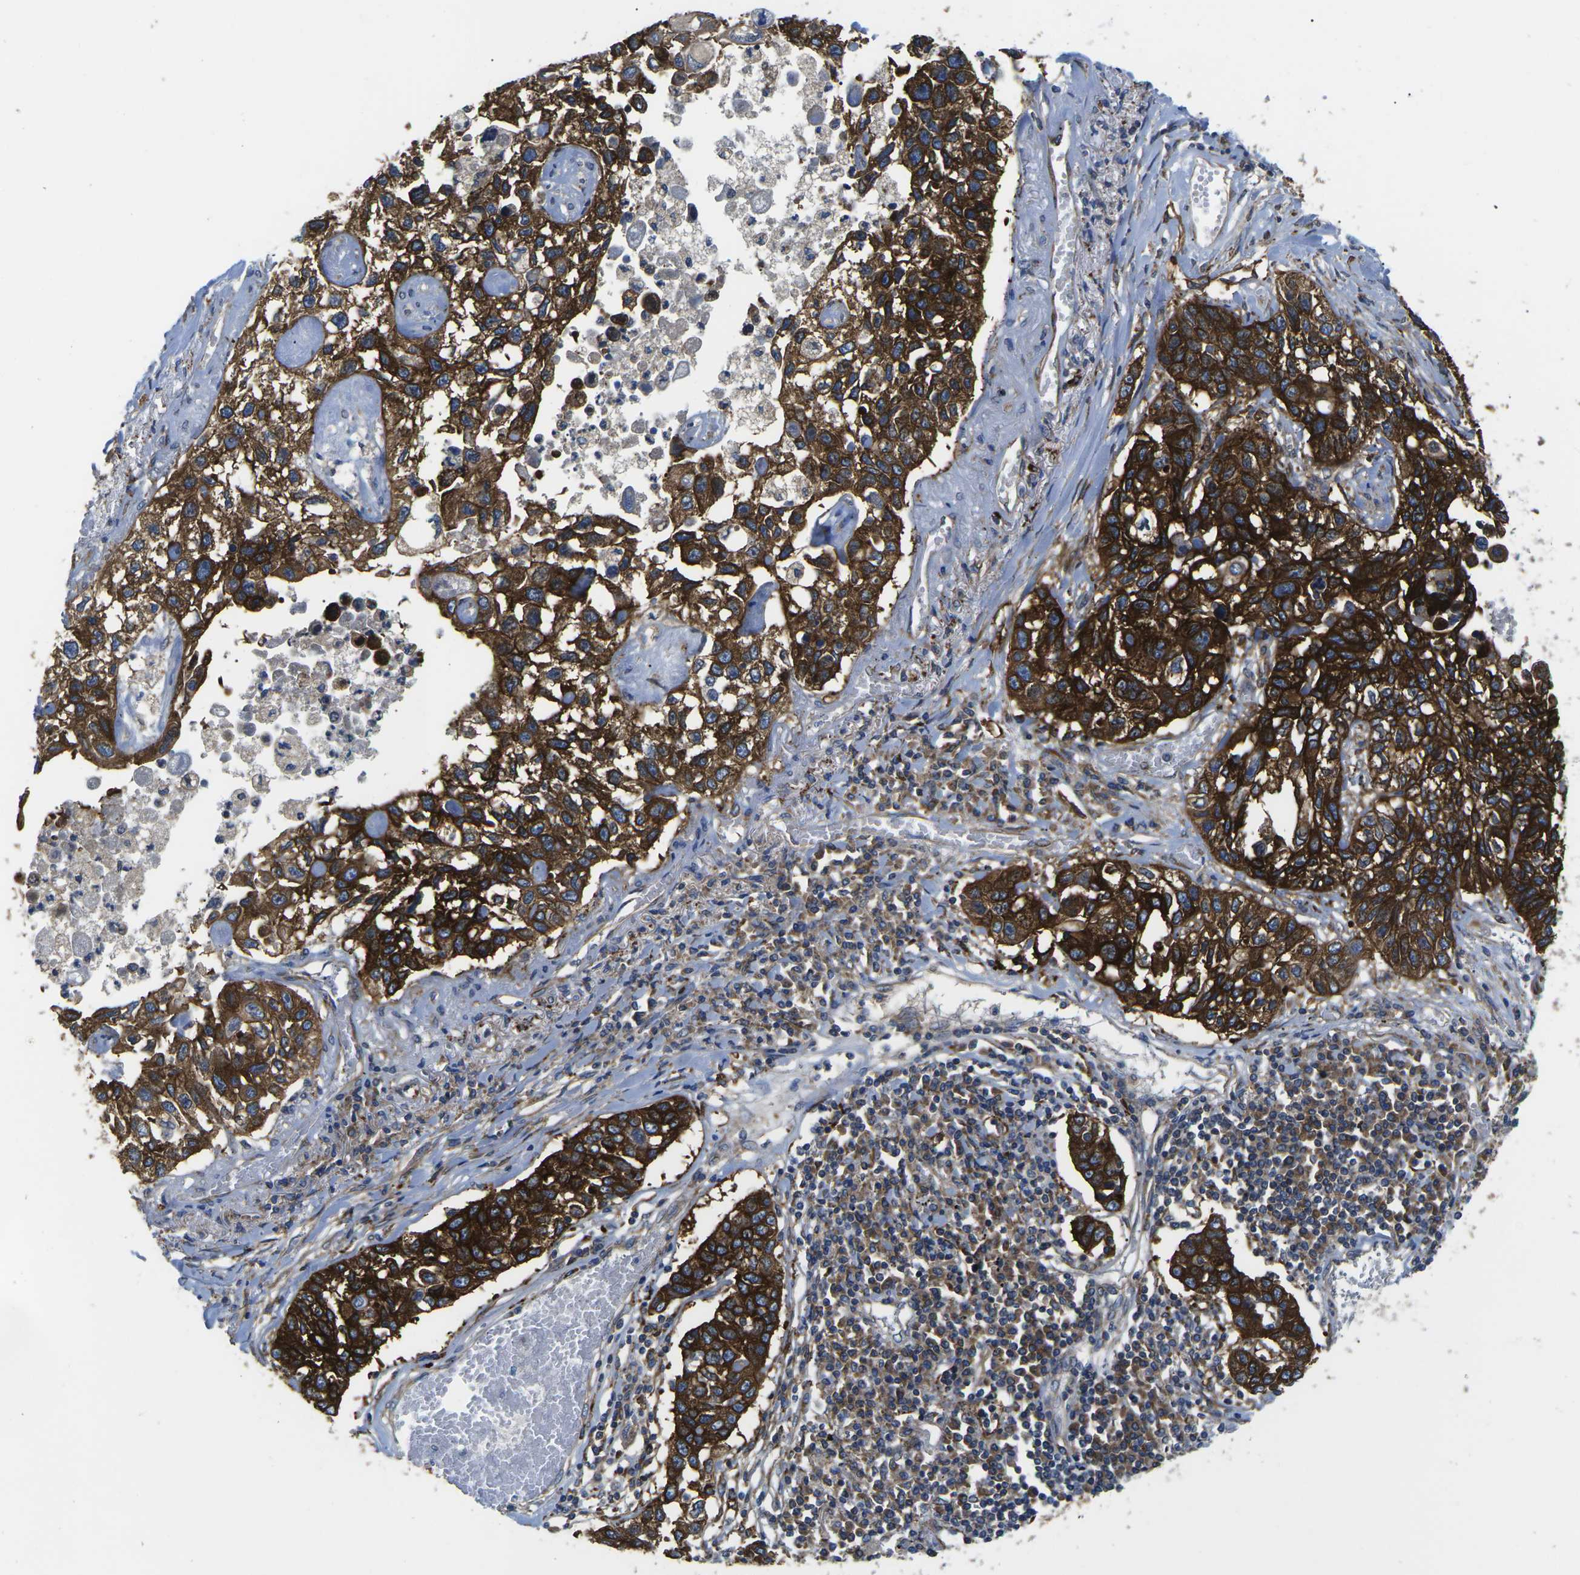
{"staining": {"intensity": "strong", "quantity": ">75%", "location": "cytoplasmic/membranous"}, "tissue": "lung cancer", "cell_type": "Tumor cells", "image_type": "cancer", "snomed": [{"axis": "morphology", "description": "Squamous cell carcinoma, NOS"}, {"axis": "topography", "description": "Lung"}], "caption": "Immunohistochemistry (IHC) of human squamous cell carcinoma (lung) displays high levels of strong cytoplasmic/membranous expression in about >75% of tumor cells.", "gene": "DLG1", "patient": {"sex": "male", "age": 71}}